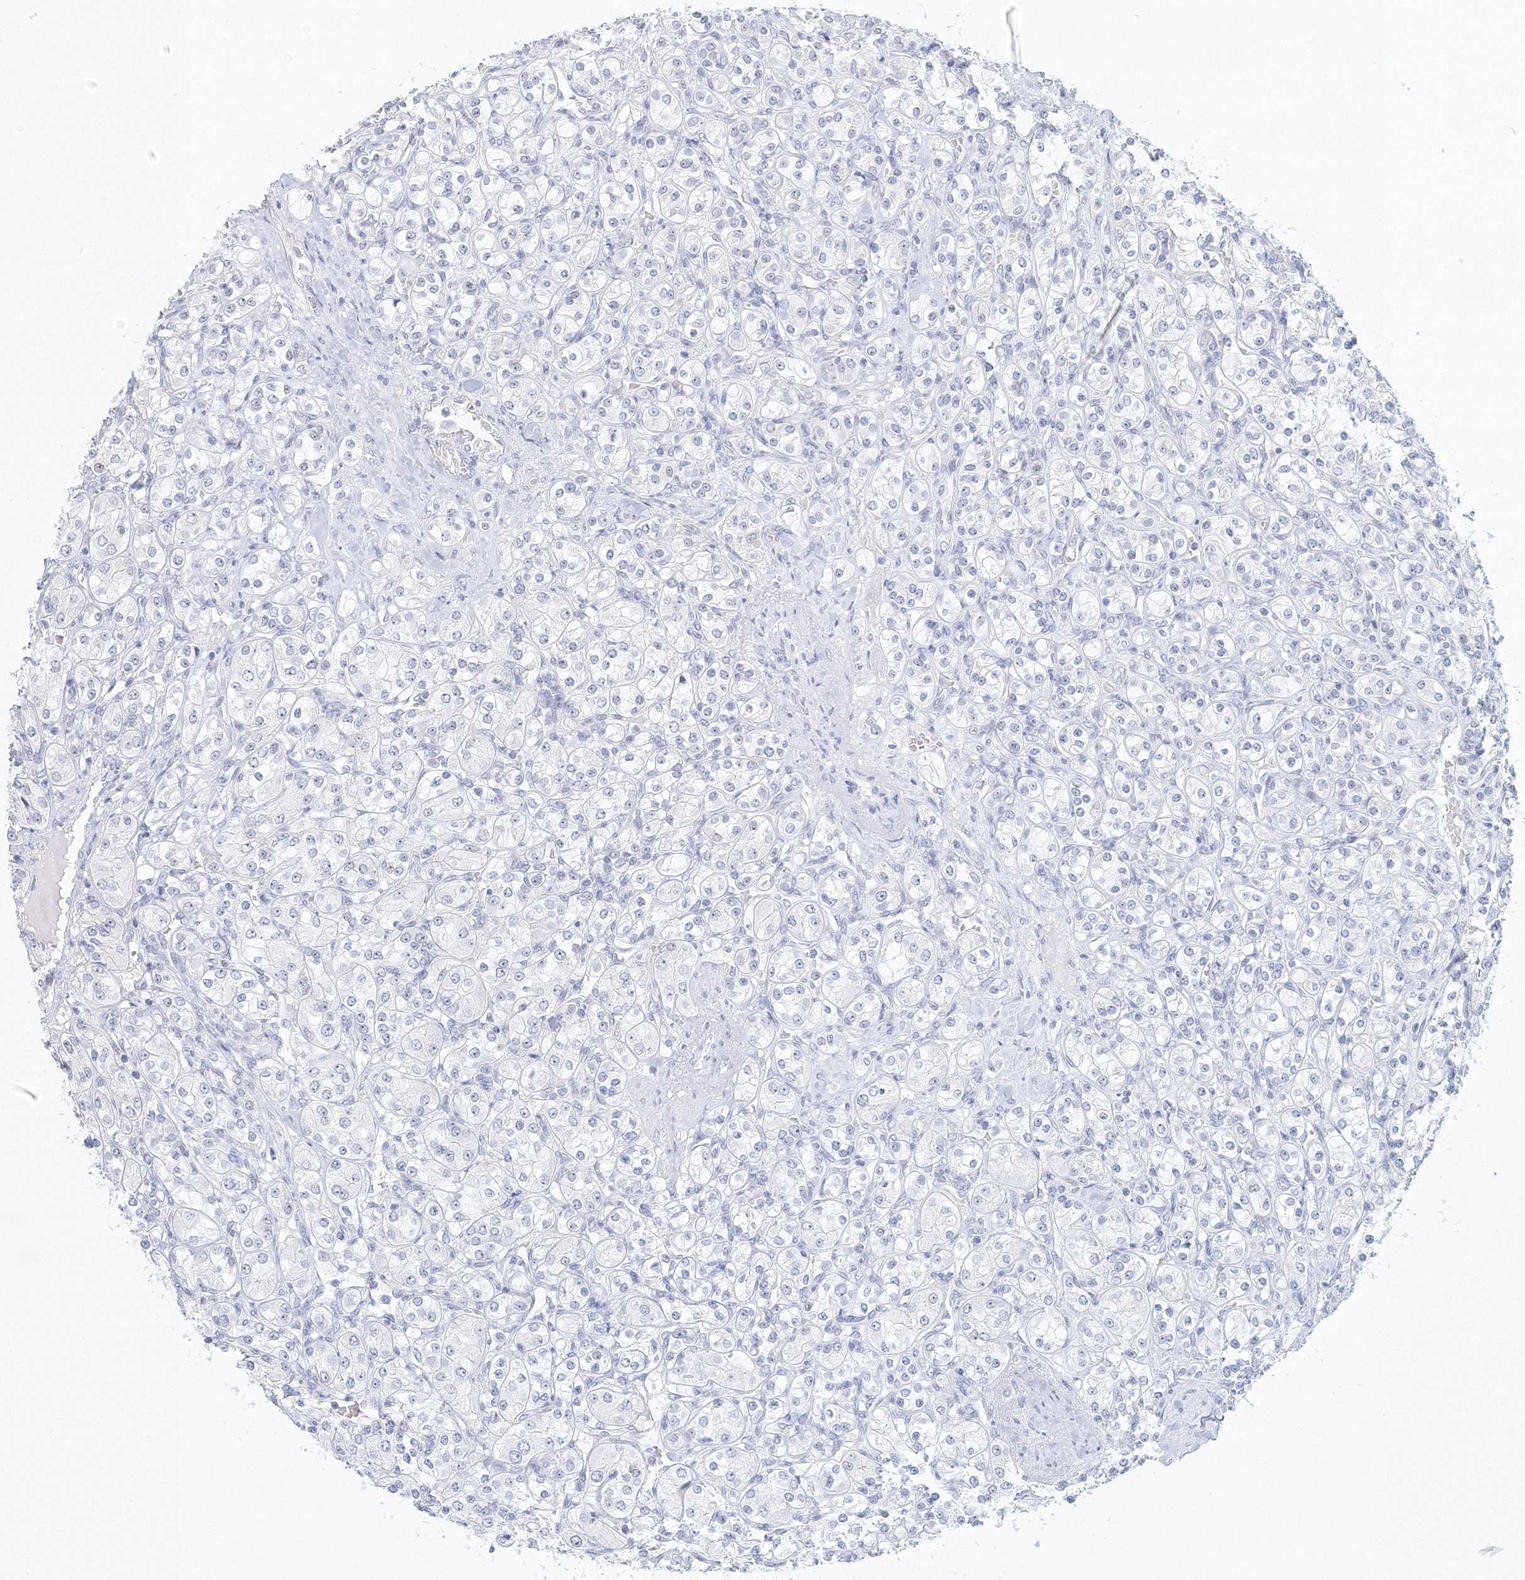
{"staining": {"intensity": "negative", "quantity": "none", "location": "none"}, "tissue": "renal cancer", "cell_type": "Tumor cells", "image_type": "cancer", "snomed": [{"axis": "morphology", "description": "Adenocarcinoma, NOS"}, {"axis": "topography", "description": "Kidney"}], "caption": "There is no significant positivity in tumor cells of renal adenocarcinoma.", "gene": "VSIG1", "patient": {"sex": "male", "age": 77}}